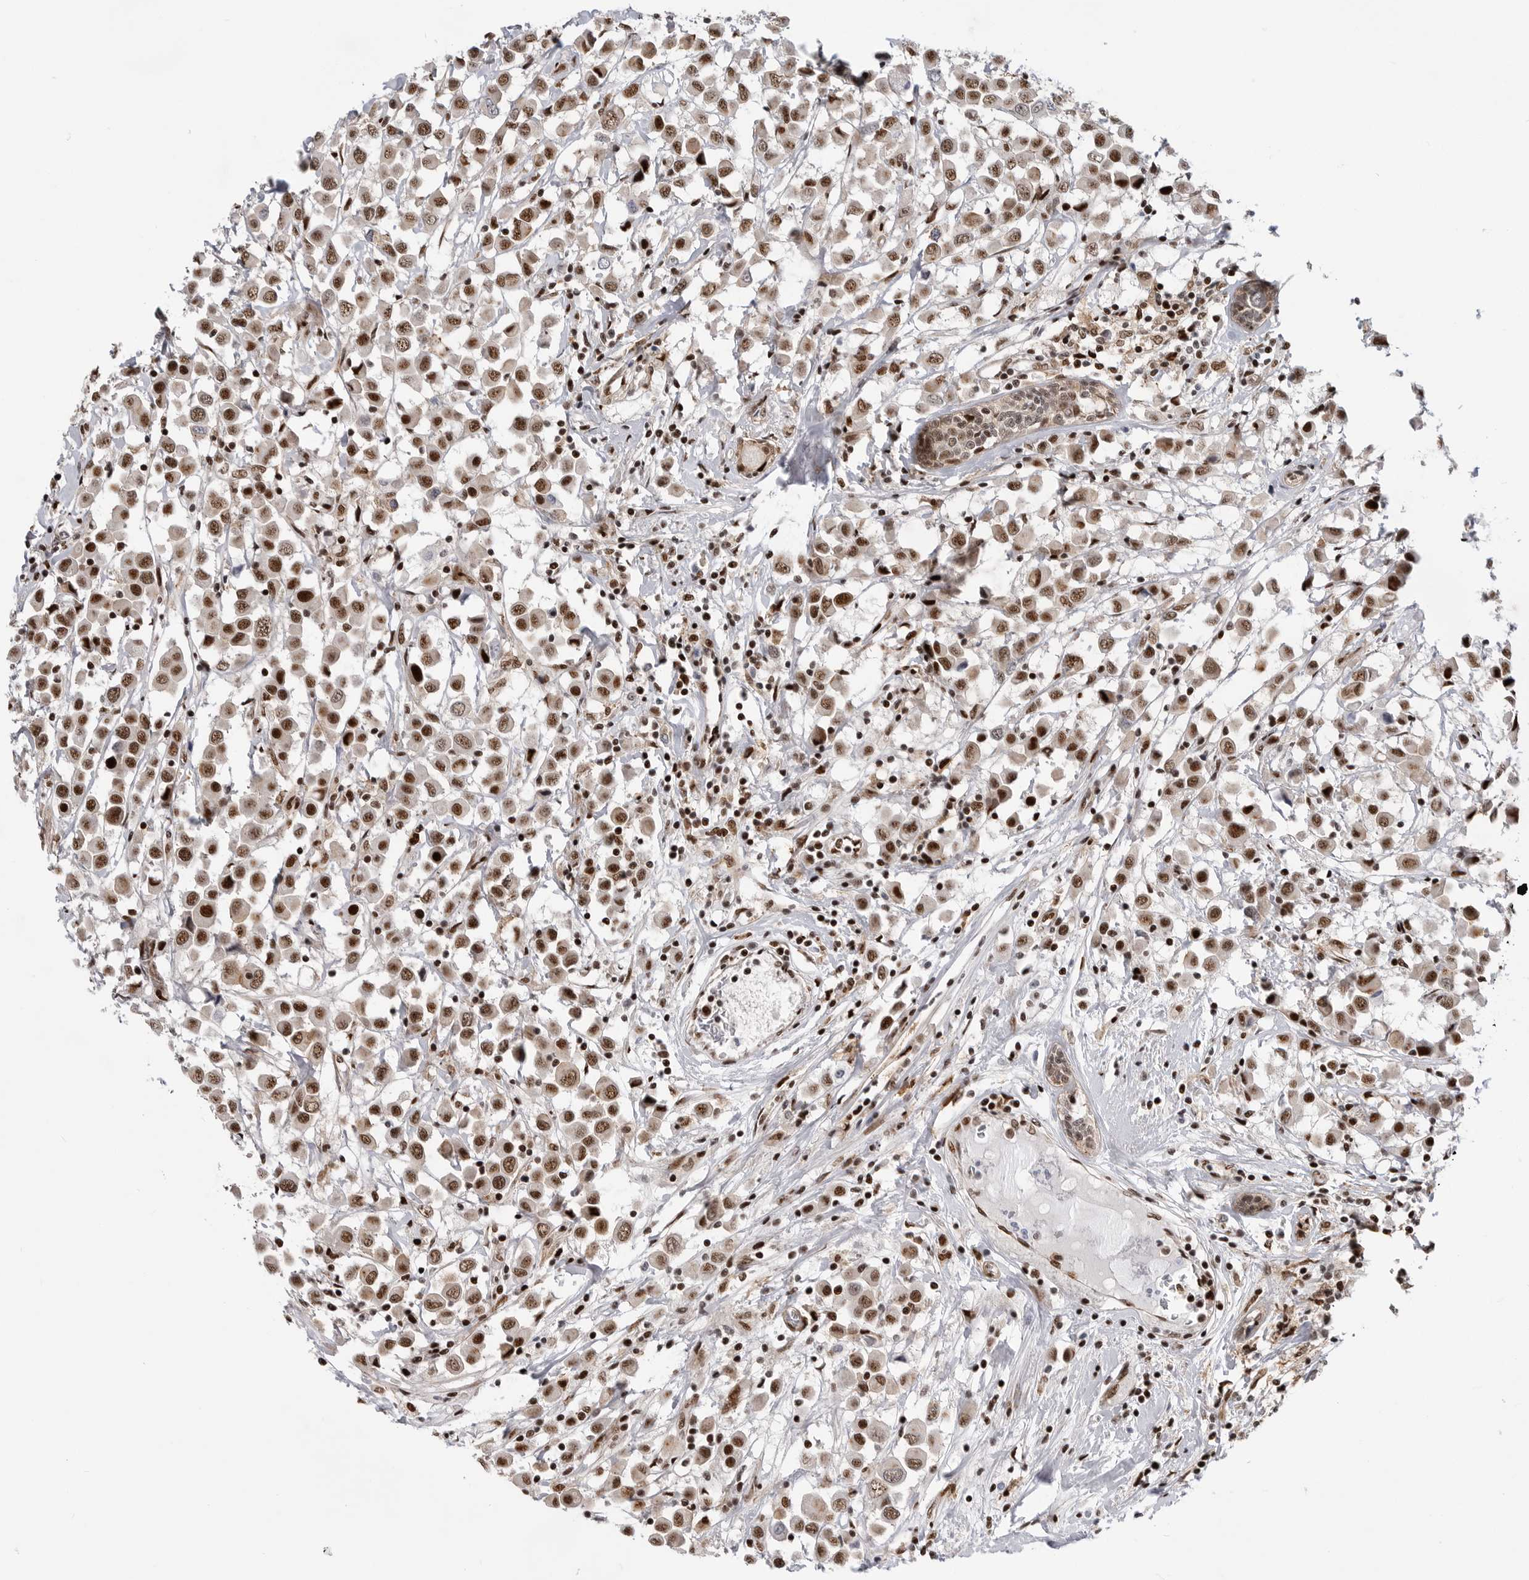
{"staining": {"intensity": "moderate", "quantity": ">75%", "location": "nuclear"}, "tissue": "breast cancer", "cell_type": "Tumor cells", "image_type": "cancer", "snomed": [{"axis": "morphology", "description": "Duct carcinoma"}, {"axis": "topography", "description": "Breast"}], "caption": "This micrograph reveals breast cancer stained with immunohistochemistry (IHC) to label a protein in brown. The nuclear of tumor cells show moderate positivity for the protein. Nuclei are counter-stained blue.", "gene": "GPATCH2", "patient": {"sex": "female", "age": 61}}